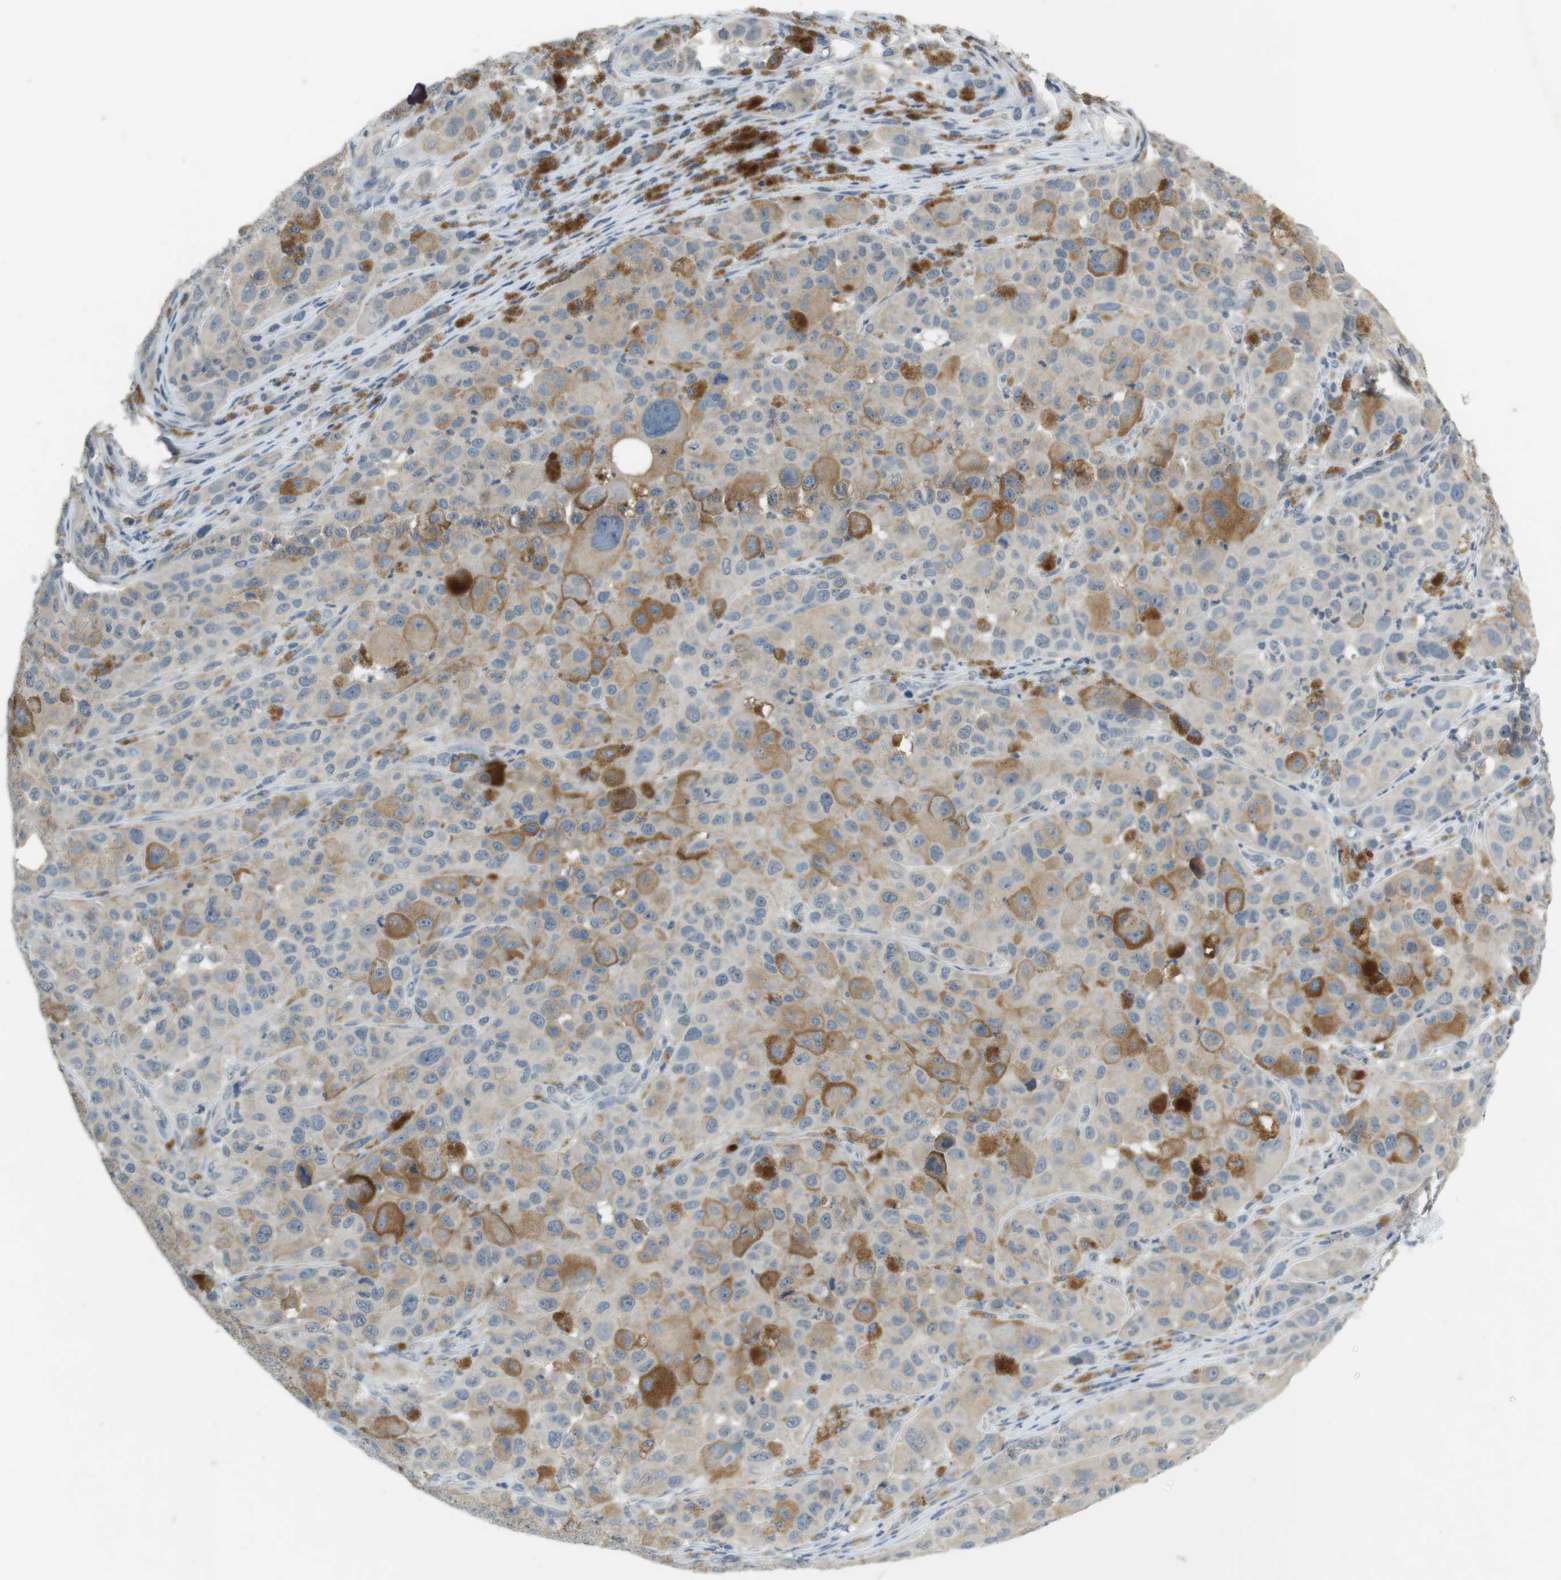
{"staining": {"intensity": "weak", "quantity": ">75%", "location": "cytoplasmic/membranous"}, "tissue": "melanoma", "cell_type": "Tumor cells", "image_type": "cancer", "snomed": [{"axis": "morphology", "description": "Malignant melanoma, NOS"}, {"axis": "topography", "description": "Skin"}], "caption": "Immunohistochemistry (IHC) of melanoma reveals low levels of weak cytoplasmic/membranous expression in approximately >75% of tumor cells.", "gene": "MUC5B", "patient": {"sex": "male", "age": 96}}